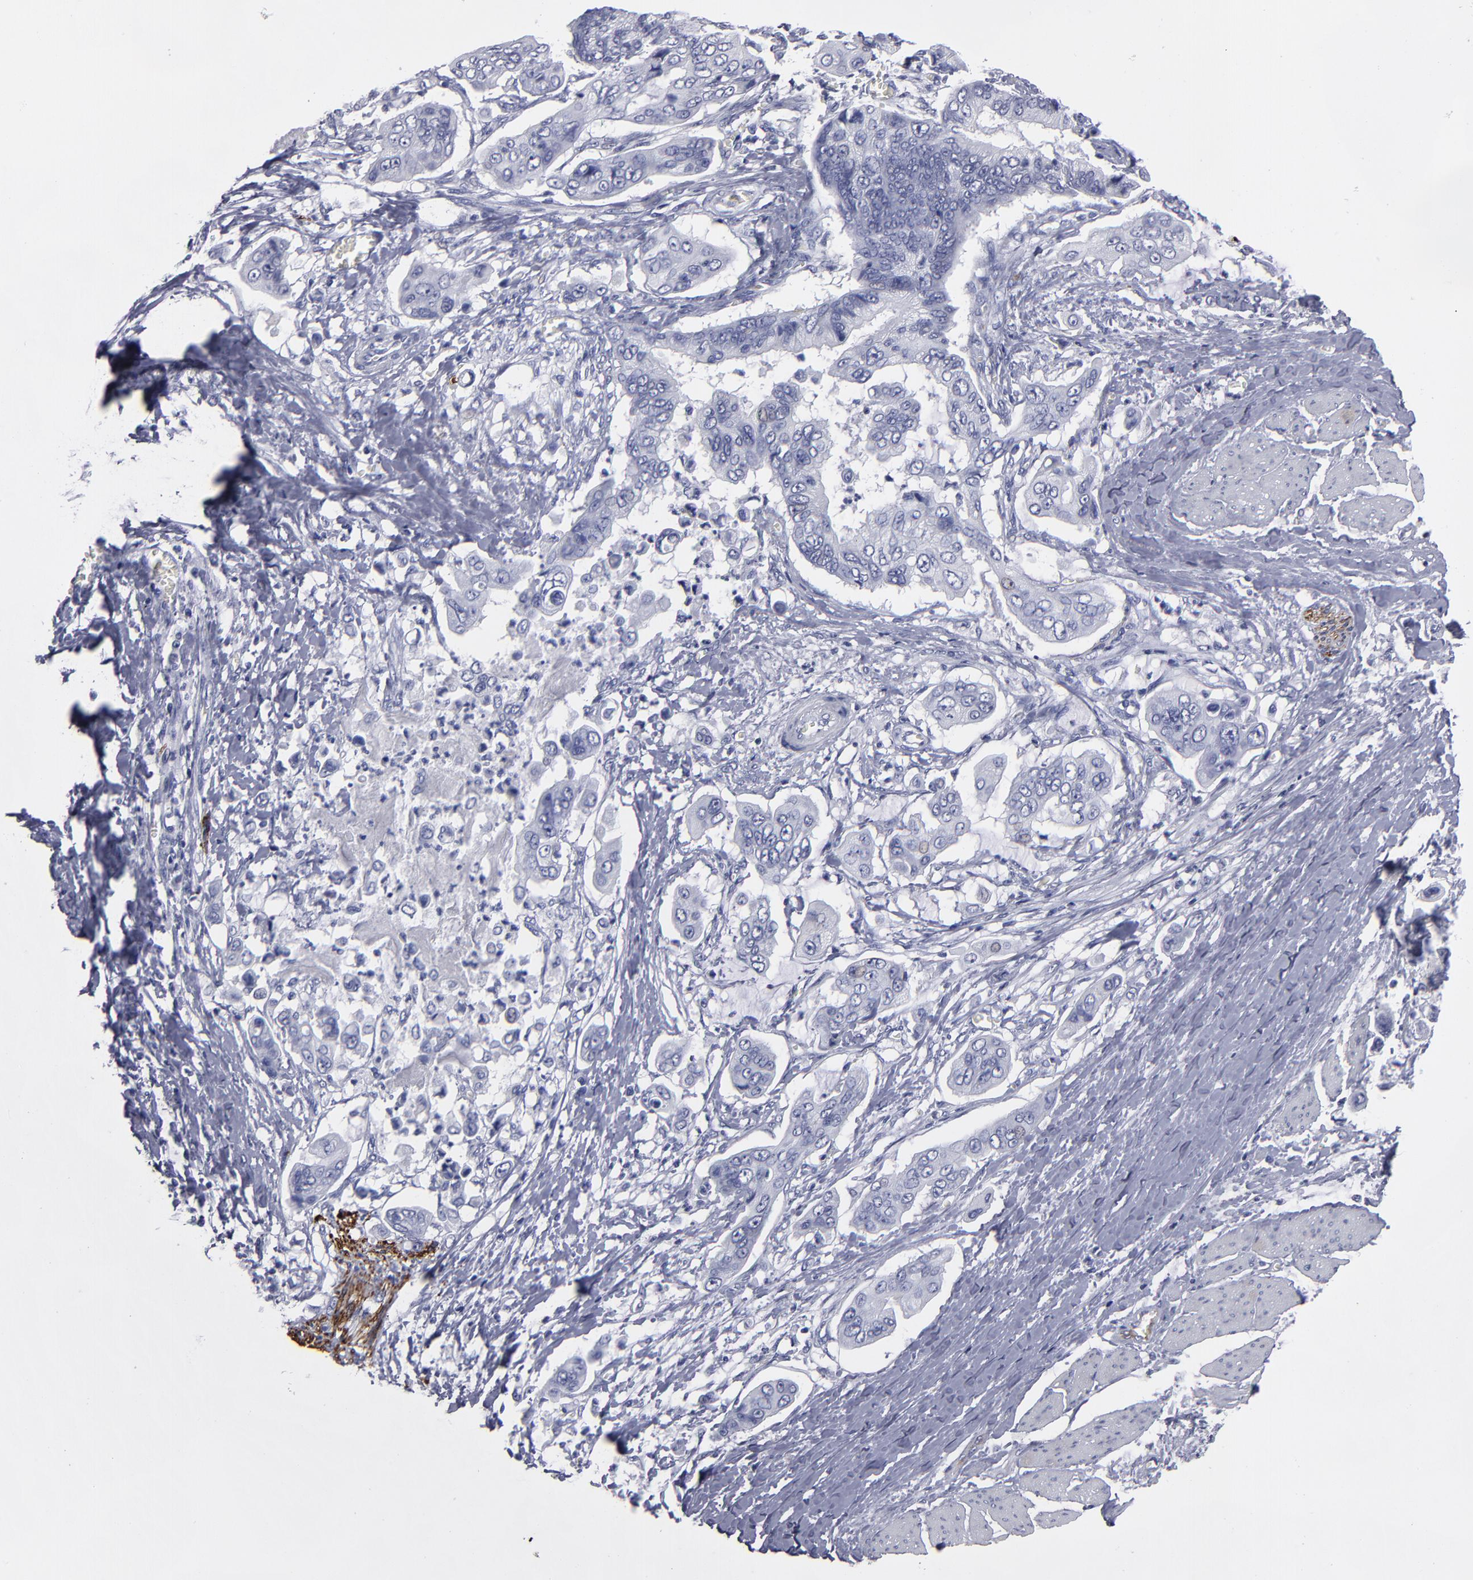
{"staining": {"intensity": "negative", "quantity": "none", "location": "none"}, "tissue": "stomach cancer", "cell_type": "Tumor cells", "image_type": "cancer", "snomed": [{"axis": "morphology", "description": "Adenocarcinoma, NOS"}, {"axis": "topography", "description": "Stomach, upper"}], "caption": "Tumor cells show no significant staining in stomach cancer (adenocarcinoma). (Stains: DAB (3,3'-diaminobenzidine) immunohistochemistry (IHC) with hematoxylin counter stain, Microscopy: brightfield microscopy at high magnification).", "gene": "CADM3", "patient": {"sex": "male", "age": 80}}